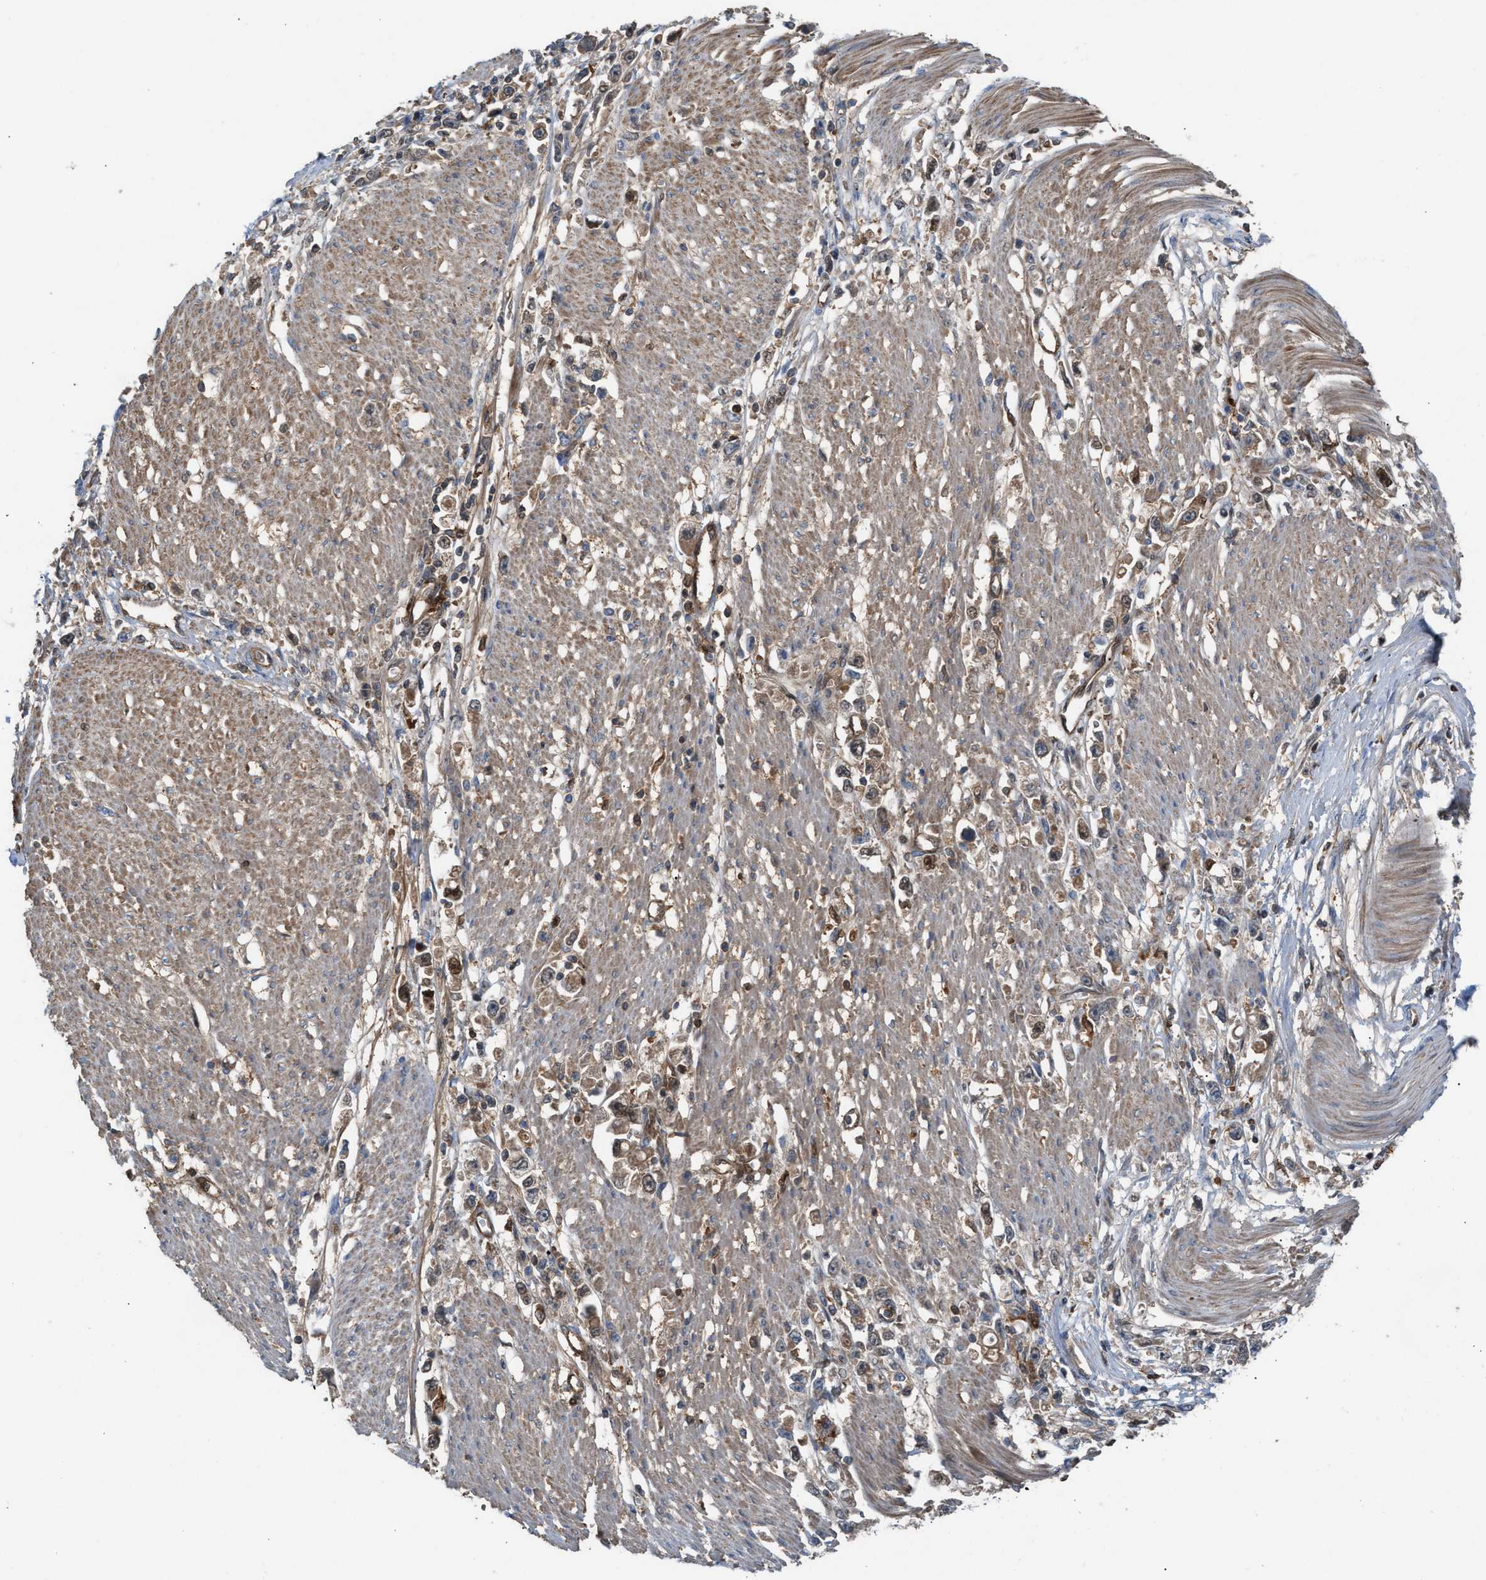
{"staining": {"intensity": "weak", "quantity": "25%-75%", "location": "cytoplasmic/membranous"}, "tissue": "stomach cancer", "cell_type": "Tumor cells", "image_type": "cancer", "snomed": [{"axis": "morphology", "description": "Adenocarcinoma, NOS"}, {"axis": "topography", "description": "Stomach"}], "caption": "Weak cytoplasmic/membranous expression is seen in about 25%-75% of tumor cells in stomach cancer (adenocarcinoma).", "gene": "TPK1", "patient": {"sex": "female", "age": 59}}